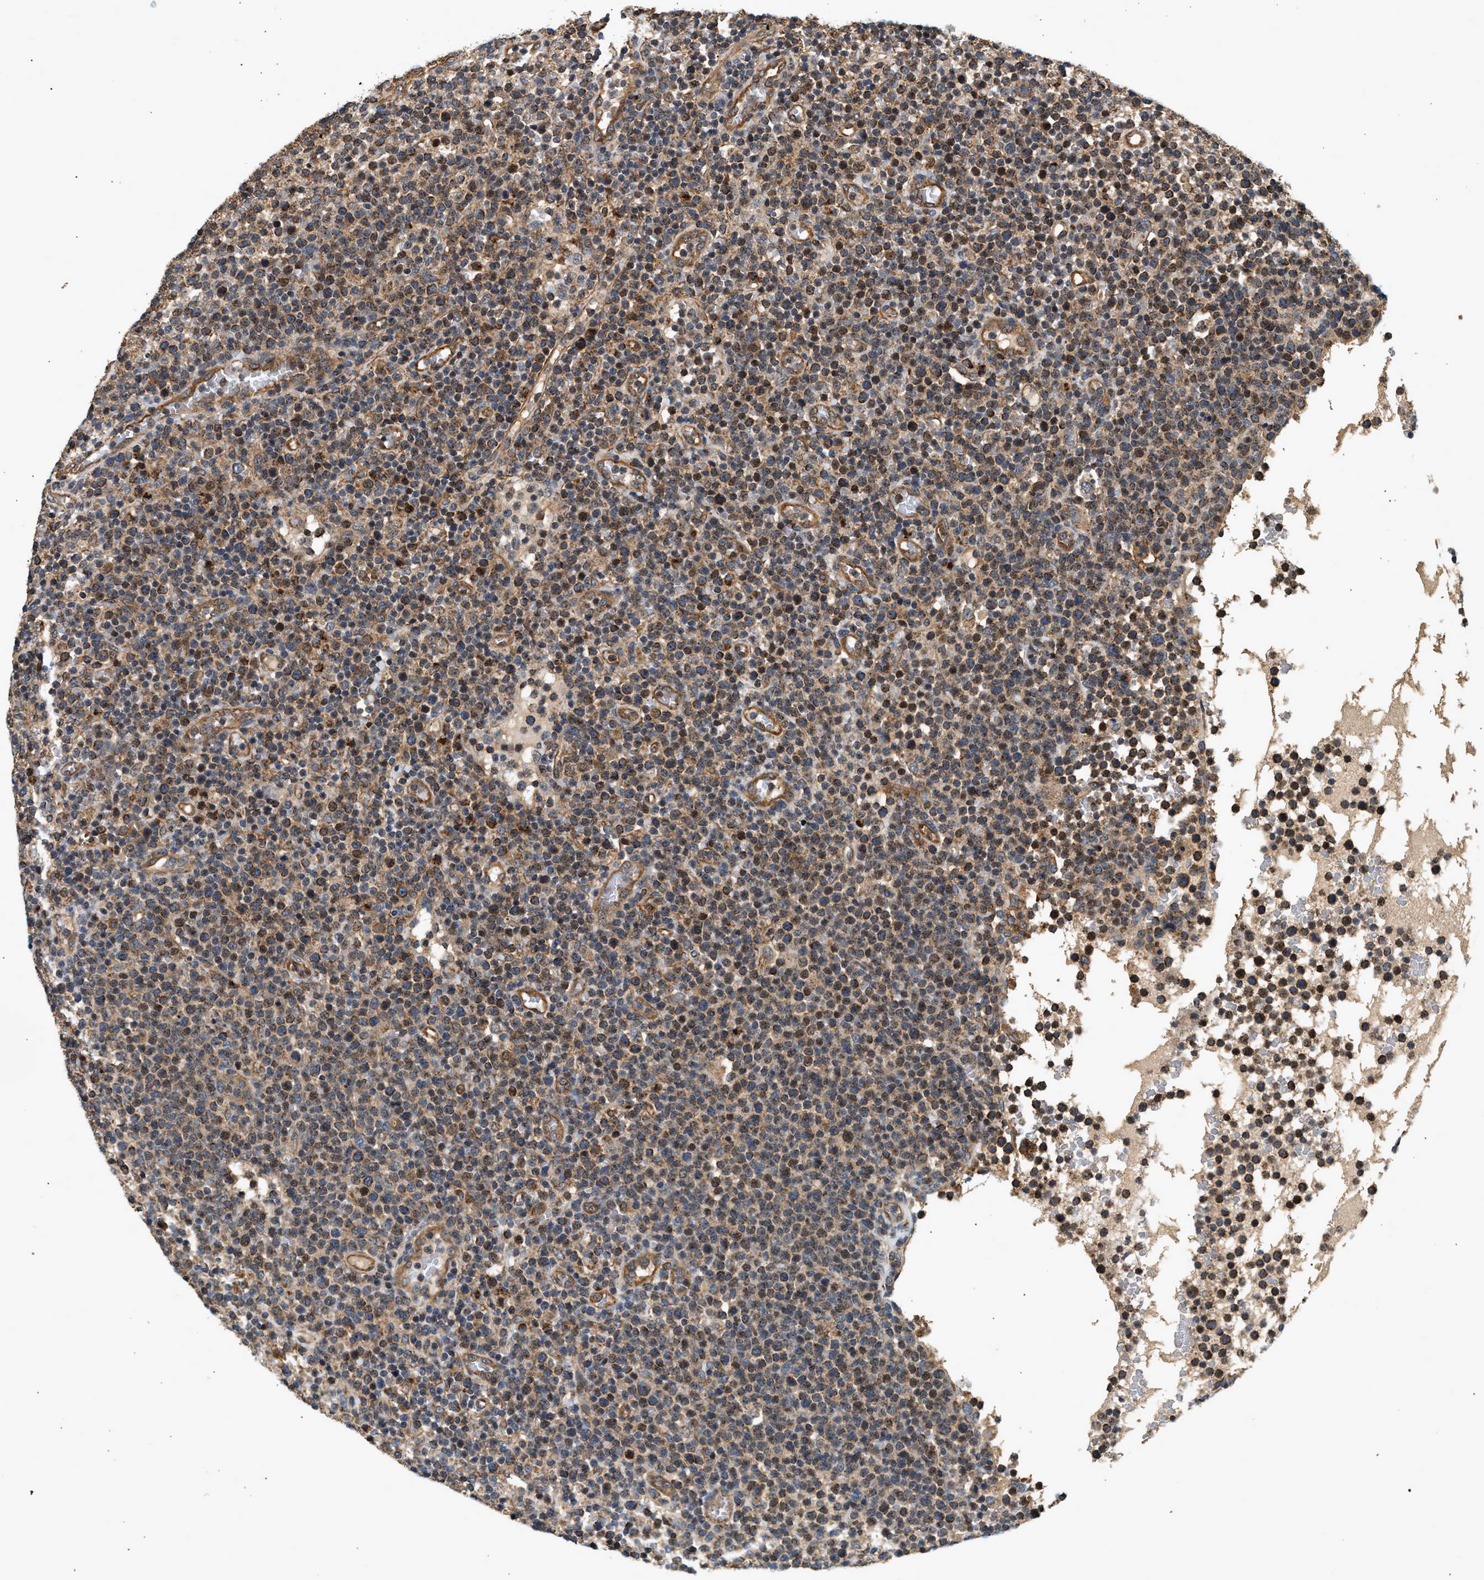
{"staining": {"intensity": "moderate", "quantity": ">75%", "location": "cytoplasmic/membranous"}, "tissue": "lymphoma", "cell_type": "Tumor cells", "image_type": "cancer", "snomed": [{"axis": "morphology", "description": "Malignant lymphoma, non-Hodgkin's type, High grade"}, {"axis": "topography", "description": "Lymph node"}], "caption": "Immunohistochemistry (IHC) histopathology image of neoplastic tissue: high-grade malignant lymphoma, non-Hodgkin's type stained using IHC displays medium levels of moderate protein expression localized specifically in the cytoplasmic/membranous of tumor cells, appearing as a cytoplasmic/membranous brown color.", "gene": "DUSP14", "patient": {"sex": "male", "age": 61}}